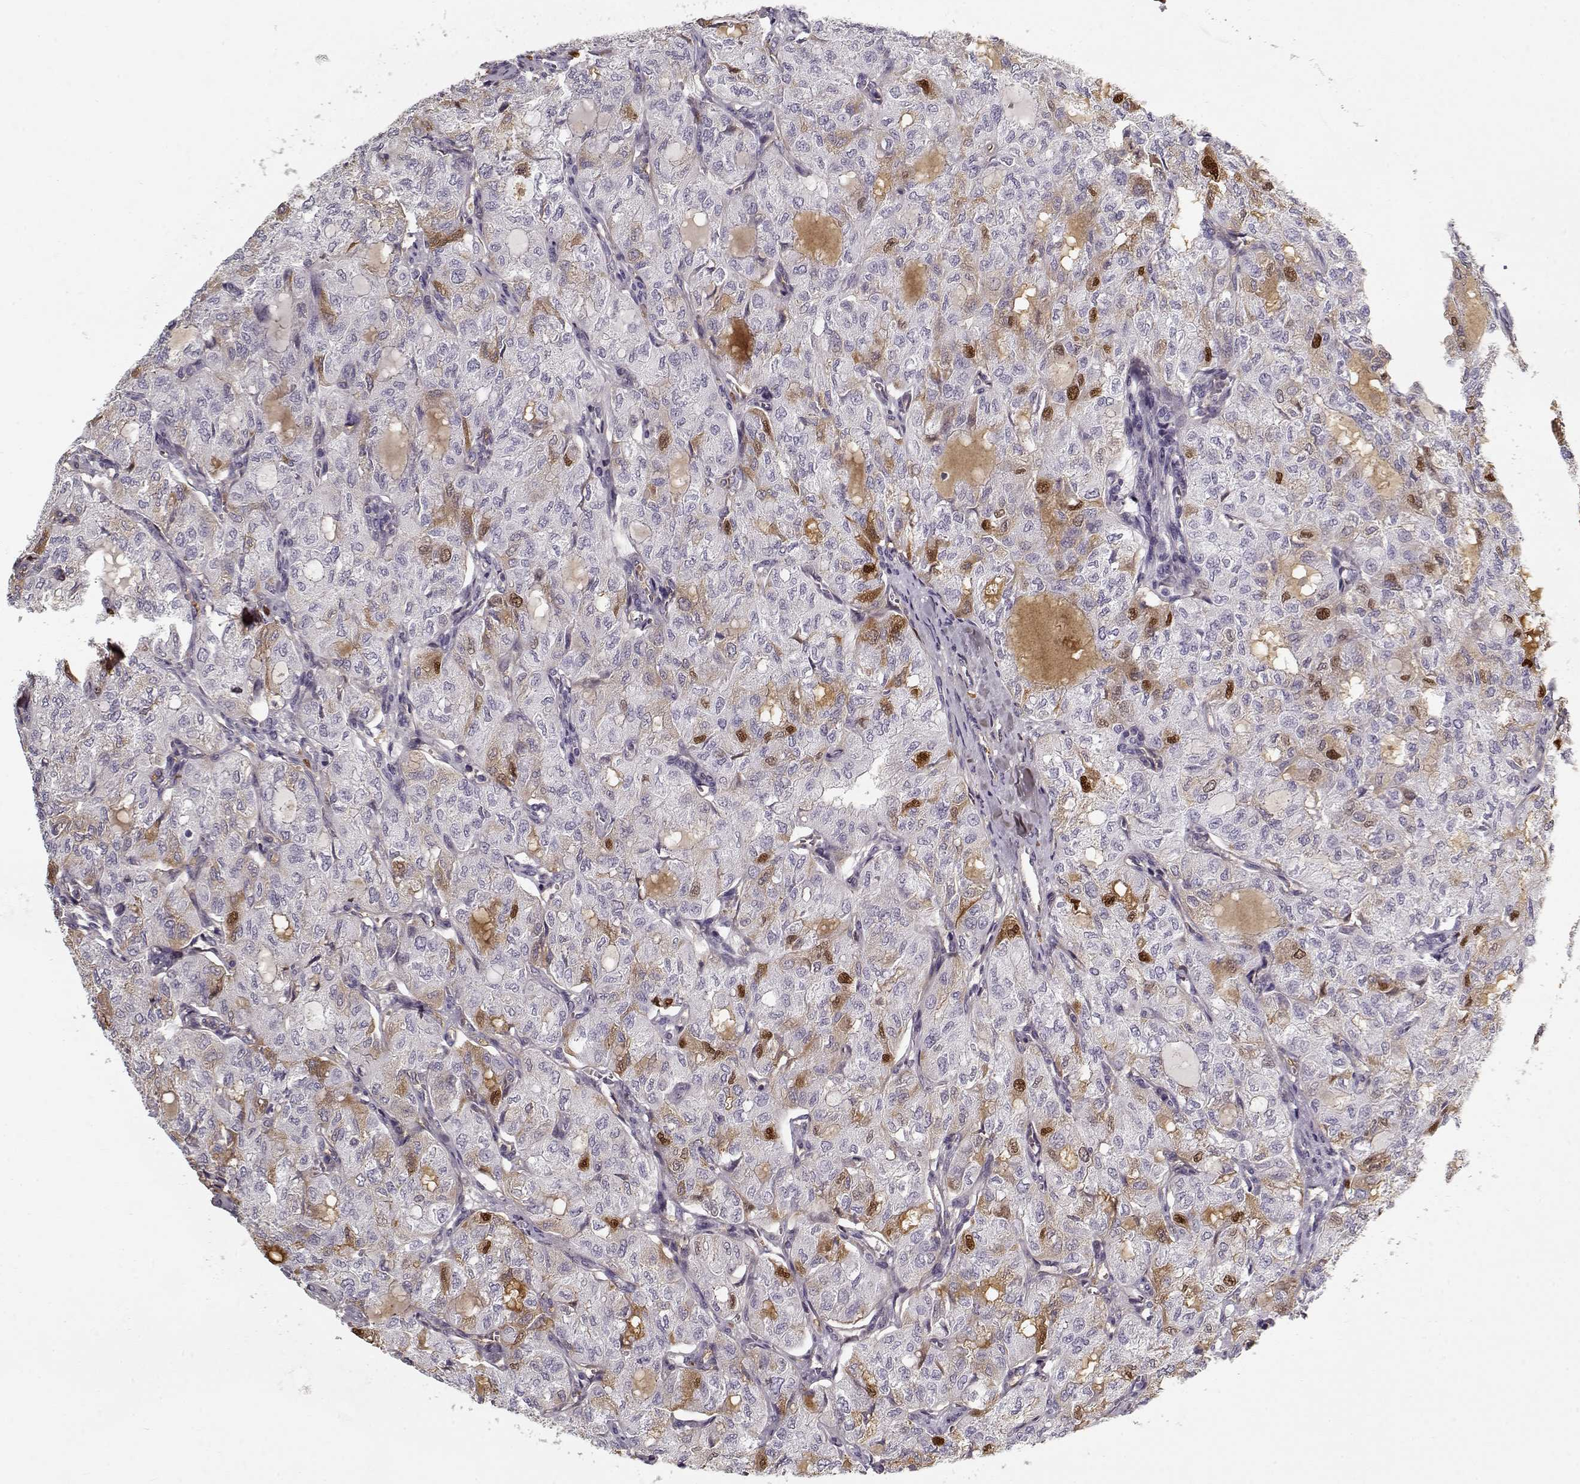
{"staining": {"intensity": "negative", "quantity": "none", "location": "none"}, "tissue": "thyroid cancer", "cell_type": "Tumor cells", "image_type": "cancer", "snomed": [{"axis": "morphology", "description": "Follicular adenoma carcinoma, NOS"}, {"axis": "topography", "description": "Thyroid gland"}], "caption": "Follicular adenoma carcinoma (thyroid) was stained to show a protein in brown. There is no significant staining in tumor cells.", "gene": "LUM", "patient": {"sex": "male", "age": 75}}